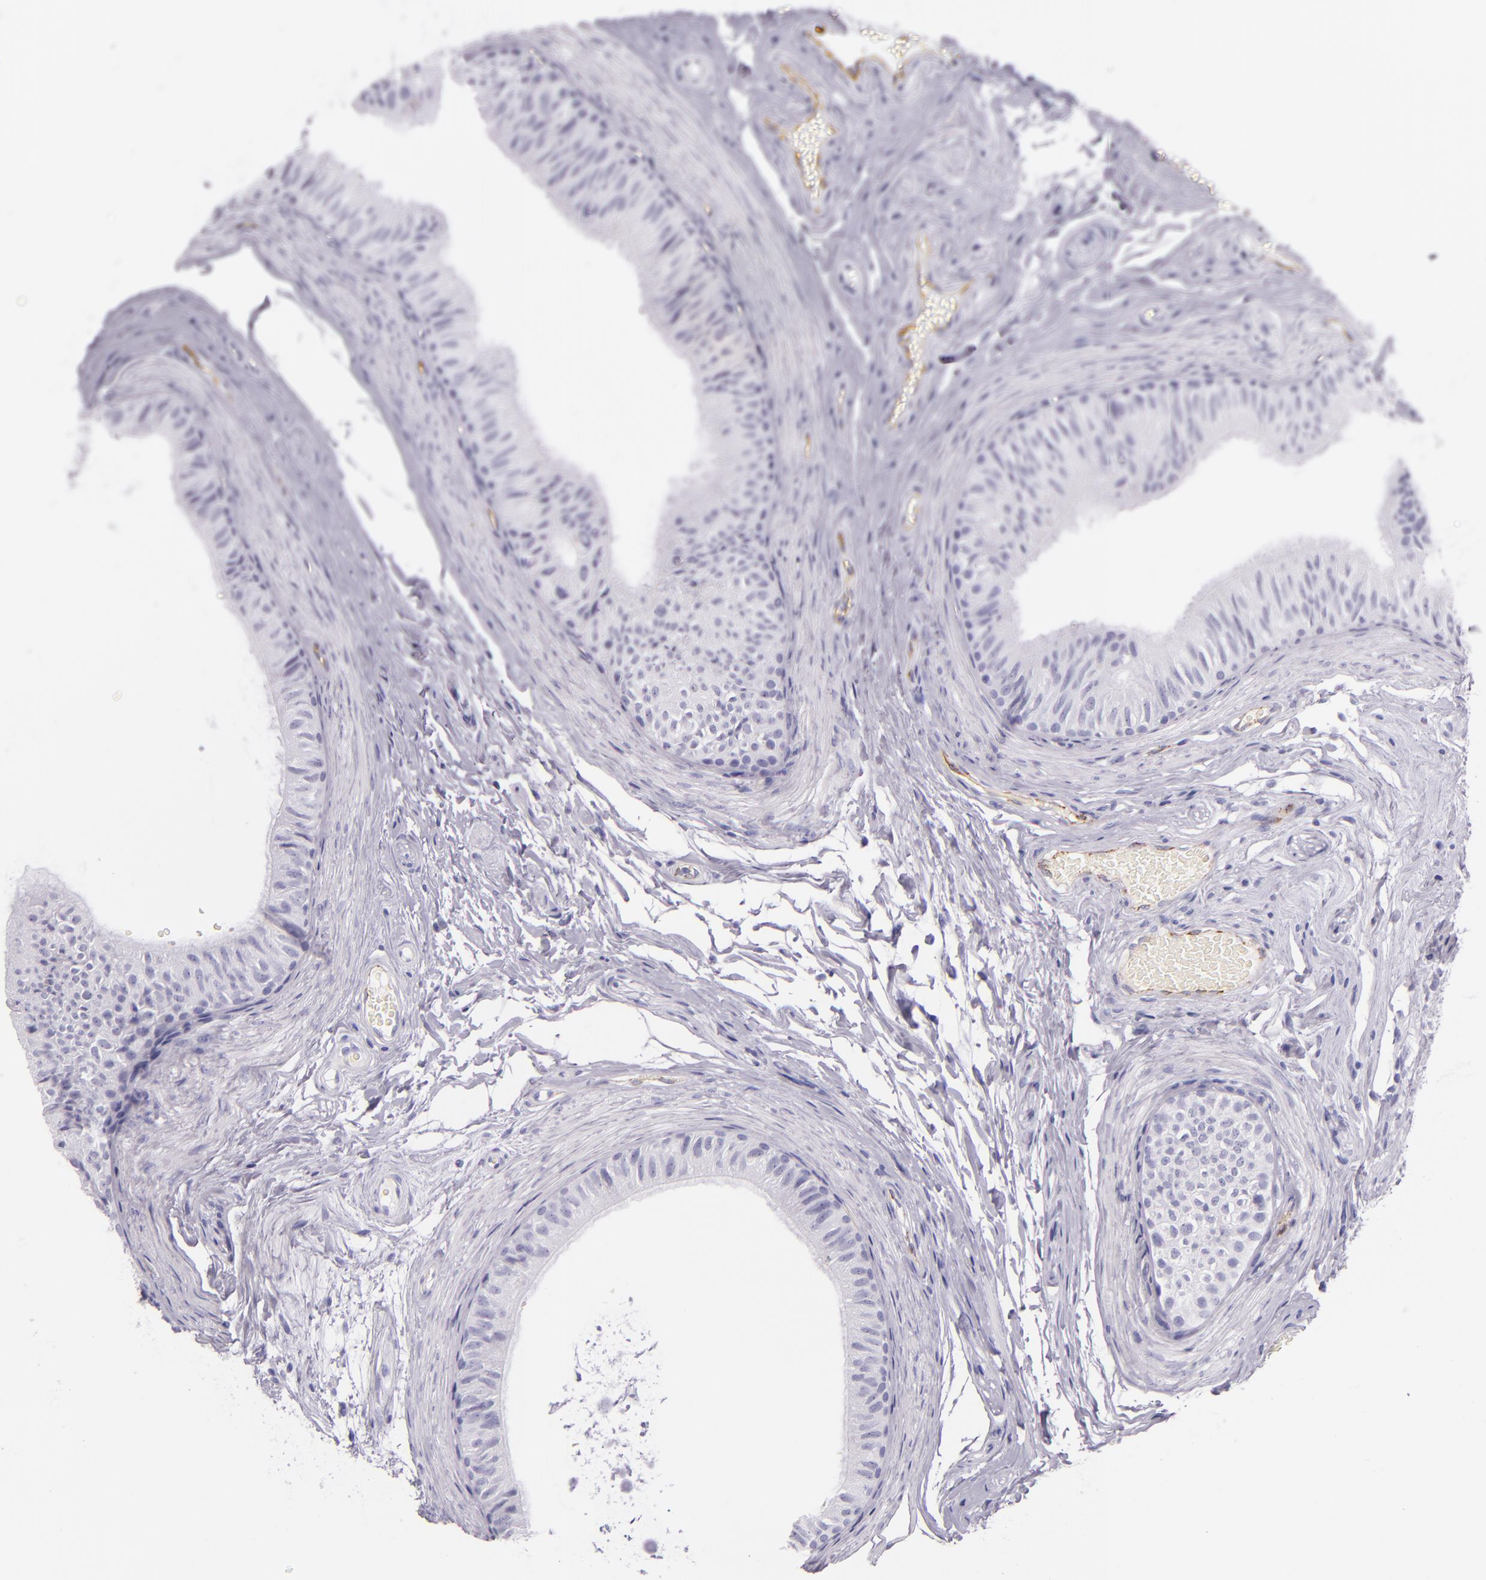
{"staining": {"intensity": "negative", "quantity": "none", "location": "none"}, "tissue": "epididymis", "cell_type": "Glandular cells", "image_type": "normal", "snomed": [{"axis": "morphology", "description": "Normal tissue, NOS"}, {"axis": "topography", "description": "Testis"}, {"axis": "topography", "description": "Epididymis"}], "caption": "The immunohistochemistry micrograph has no significant expression in glandular cells of epididymis. Nuclei are stained in blue.", "gene": "SELP", "patient": {"sex": "male", "age": 36}}